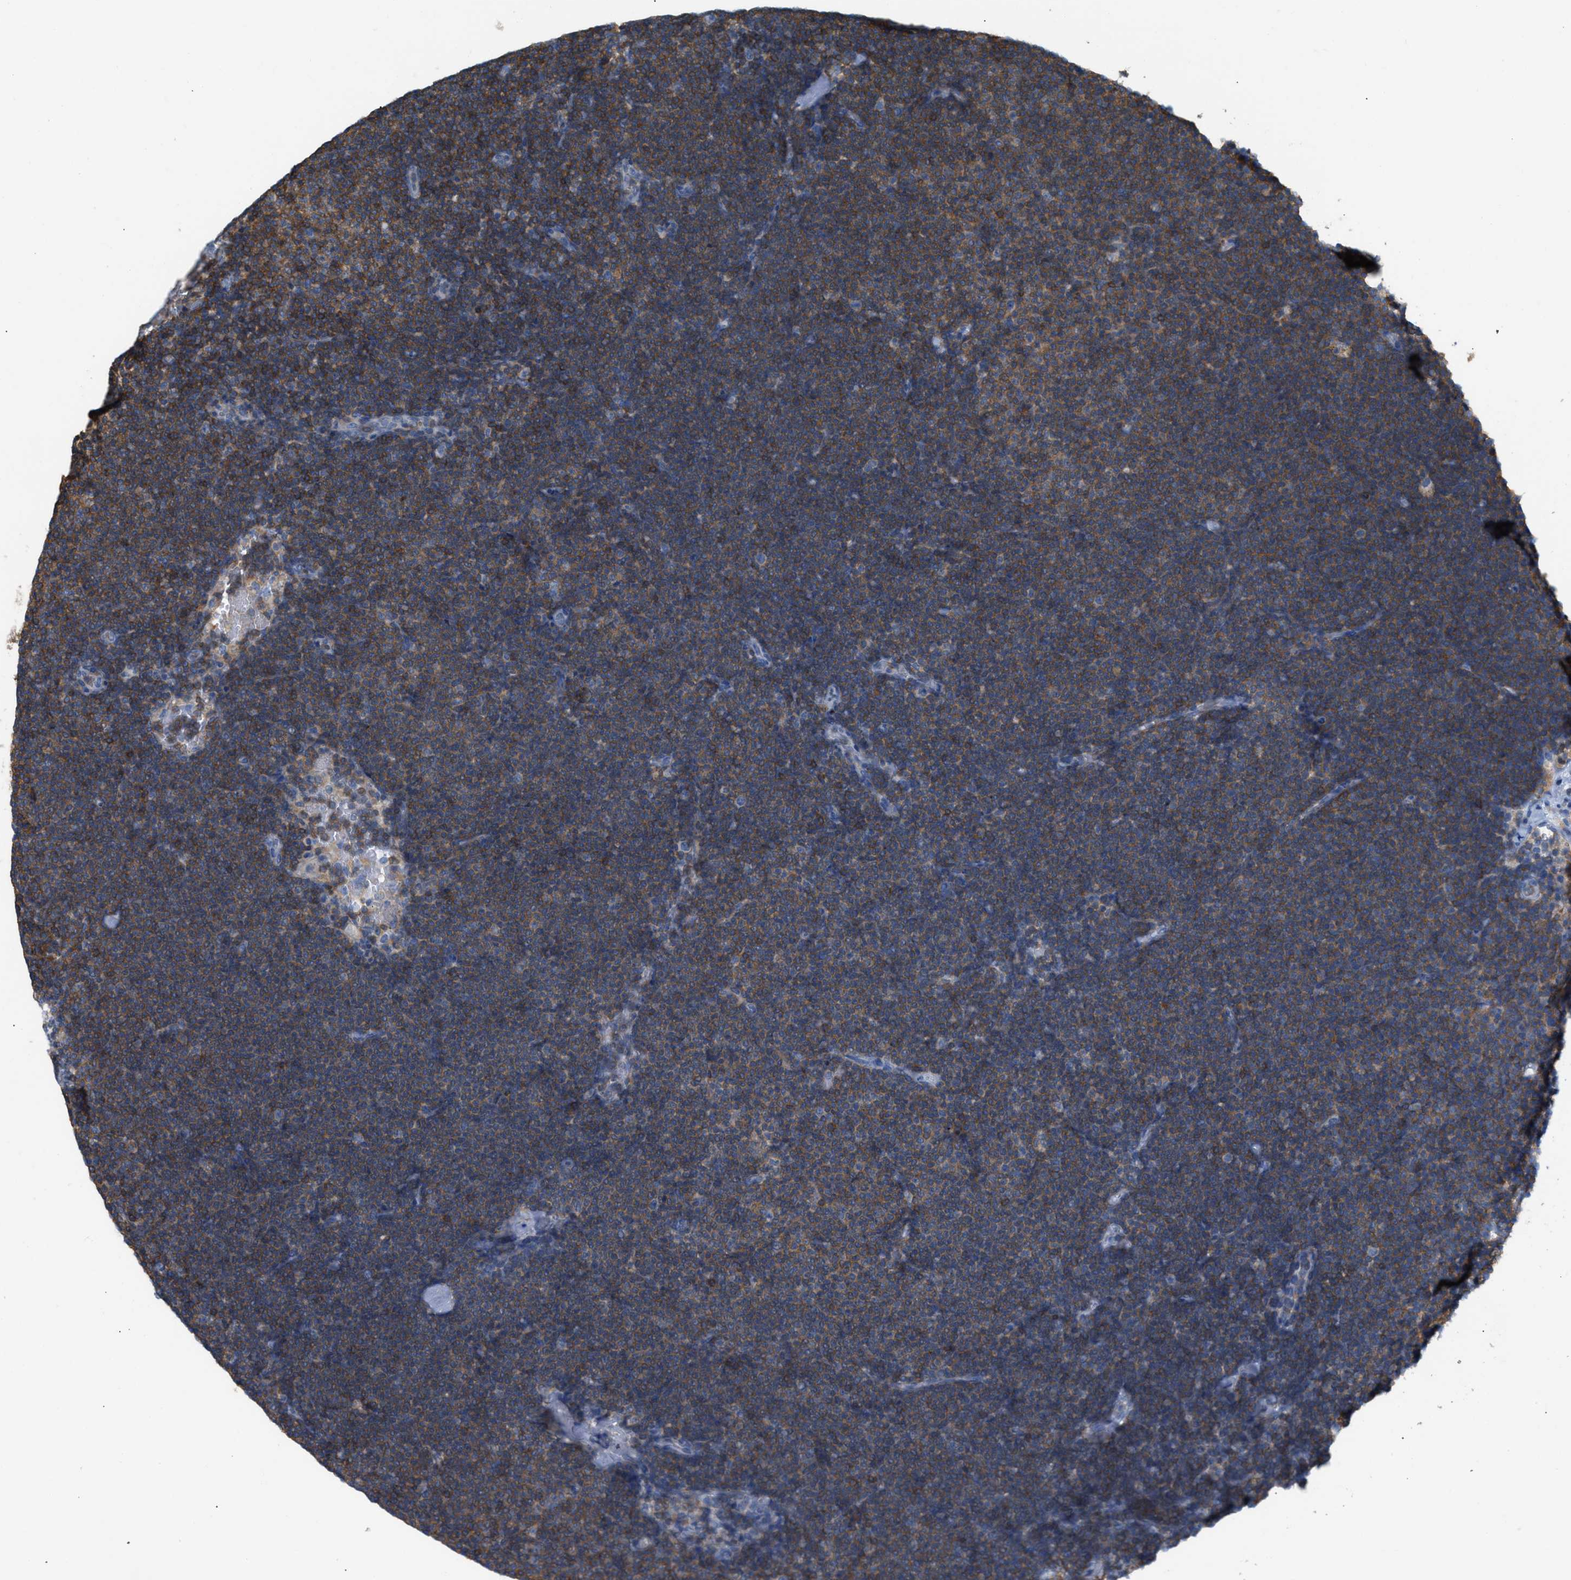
{"staining": {"intensity": "weak", "quantity": "25%-75%", "location": "cytoplasmic/membranous"}, "tissue": "lymphoma", "cell_type": "Tumor cells", "image_type": "cancer", "snomed": [{"axis": "morphology", "description": "Malignant lymphoma, non-Hodgkin's type, Low grade"}, {"axis": "topography", "description": "Lymph node"}], "caption": "The photomicrograph reveals immunohistochemical staining of lymphoma. There is weak cytoplasmic/membranous staining is seen in approximately 25%-75% of tumor cells.", "gene": "IL16", "patient": {"sex": "female", "age": 53}}